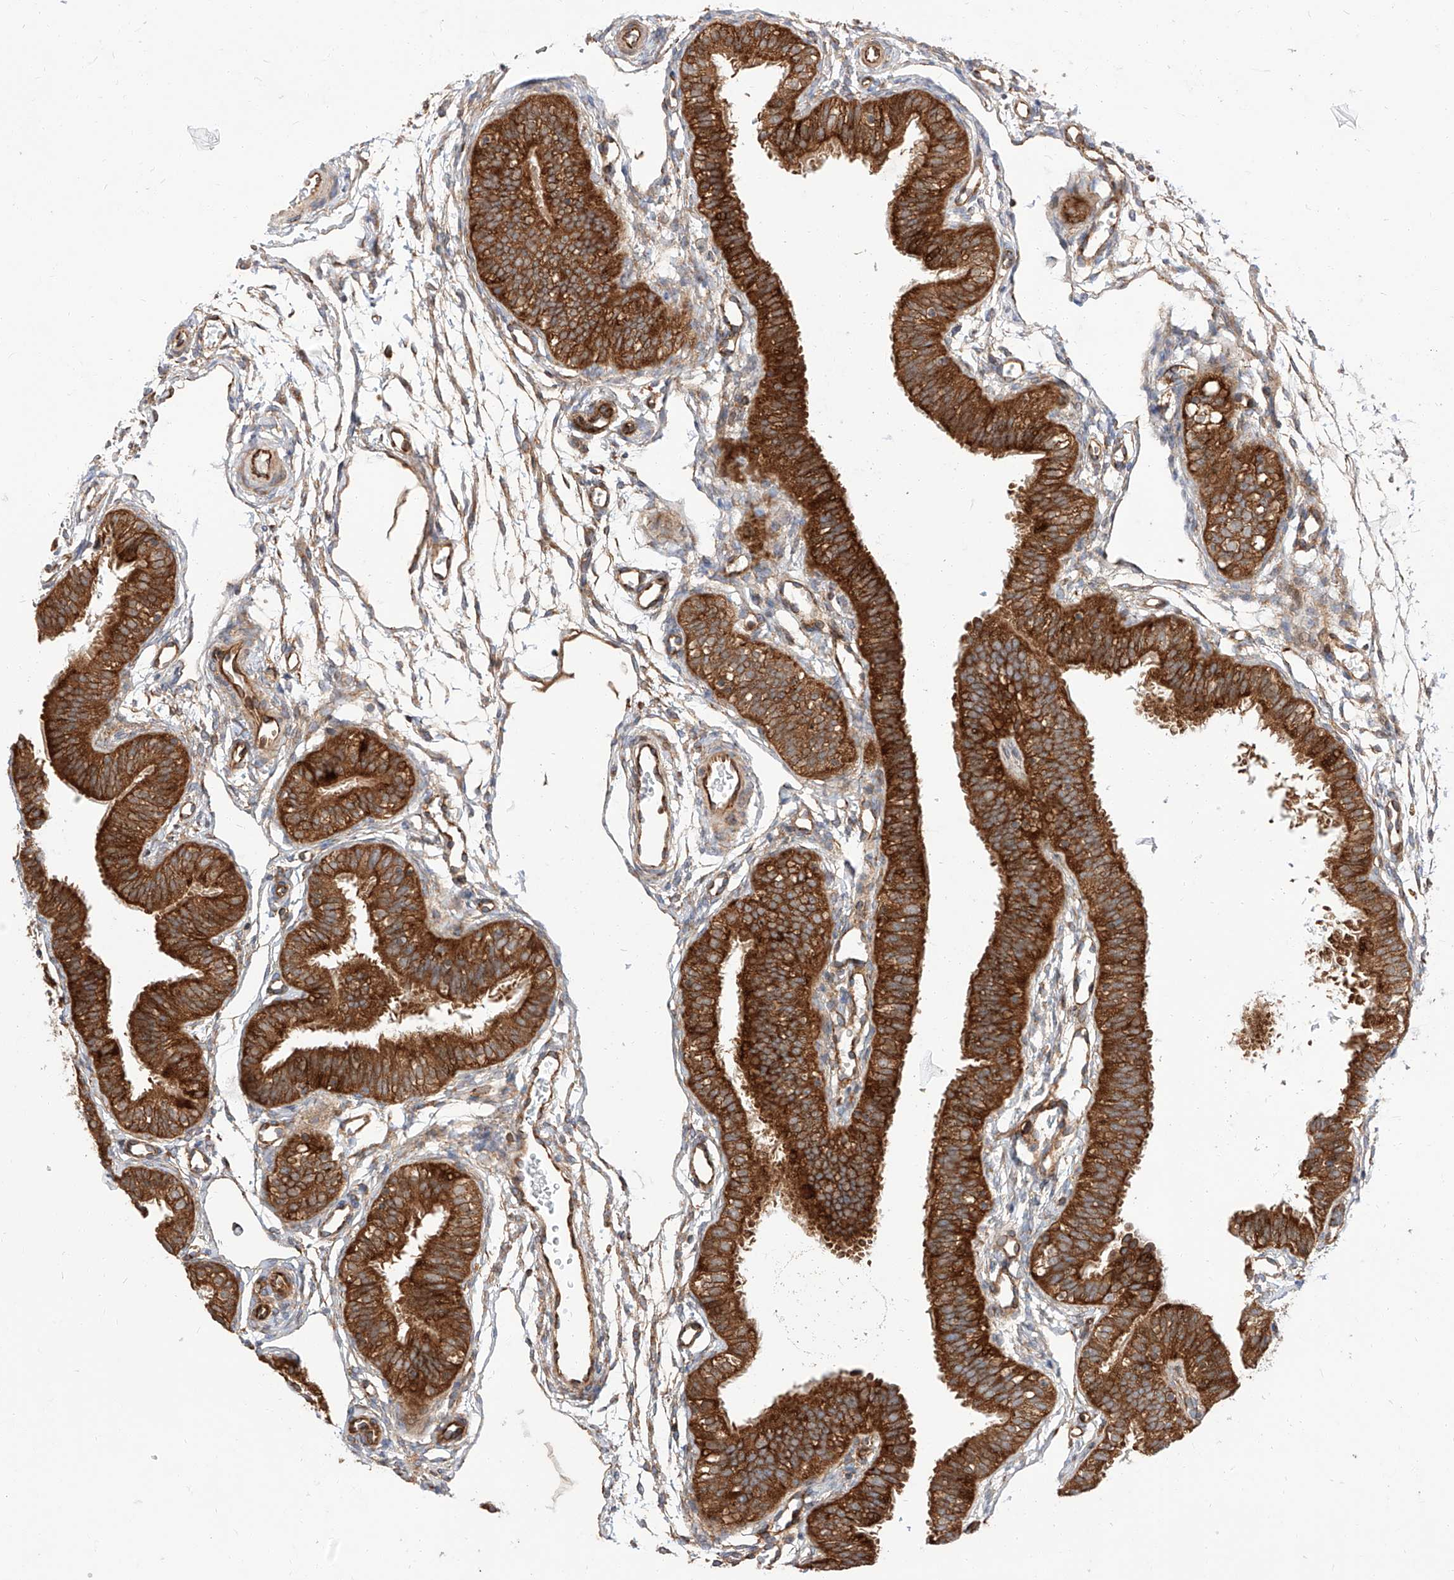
{"staining": {"intensity": "strong", "quantity": ">75%", "location": "cytoplasmic/membranous"}, "tissue": "fallopian tube", "cell_type": "Glandular cells", "image_type": "normal", "snomed": [{"axis": "morphology", "description": "Normal tissue, NOS"}, {"axis": "topography", "description": "Fallopian tube"}], "caption": "Immunohistochemistry (IHC) of normal fallopian tube exhibits high levels of strong cytoplasmic/membranous staining in approximately >75% of glandular cells.", "gene": "ISCA2", "patient": {"sex": "female", "age": 35}}